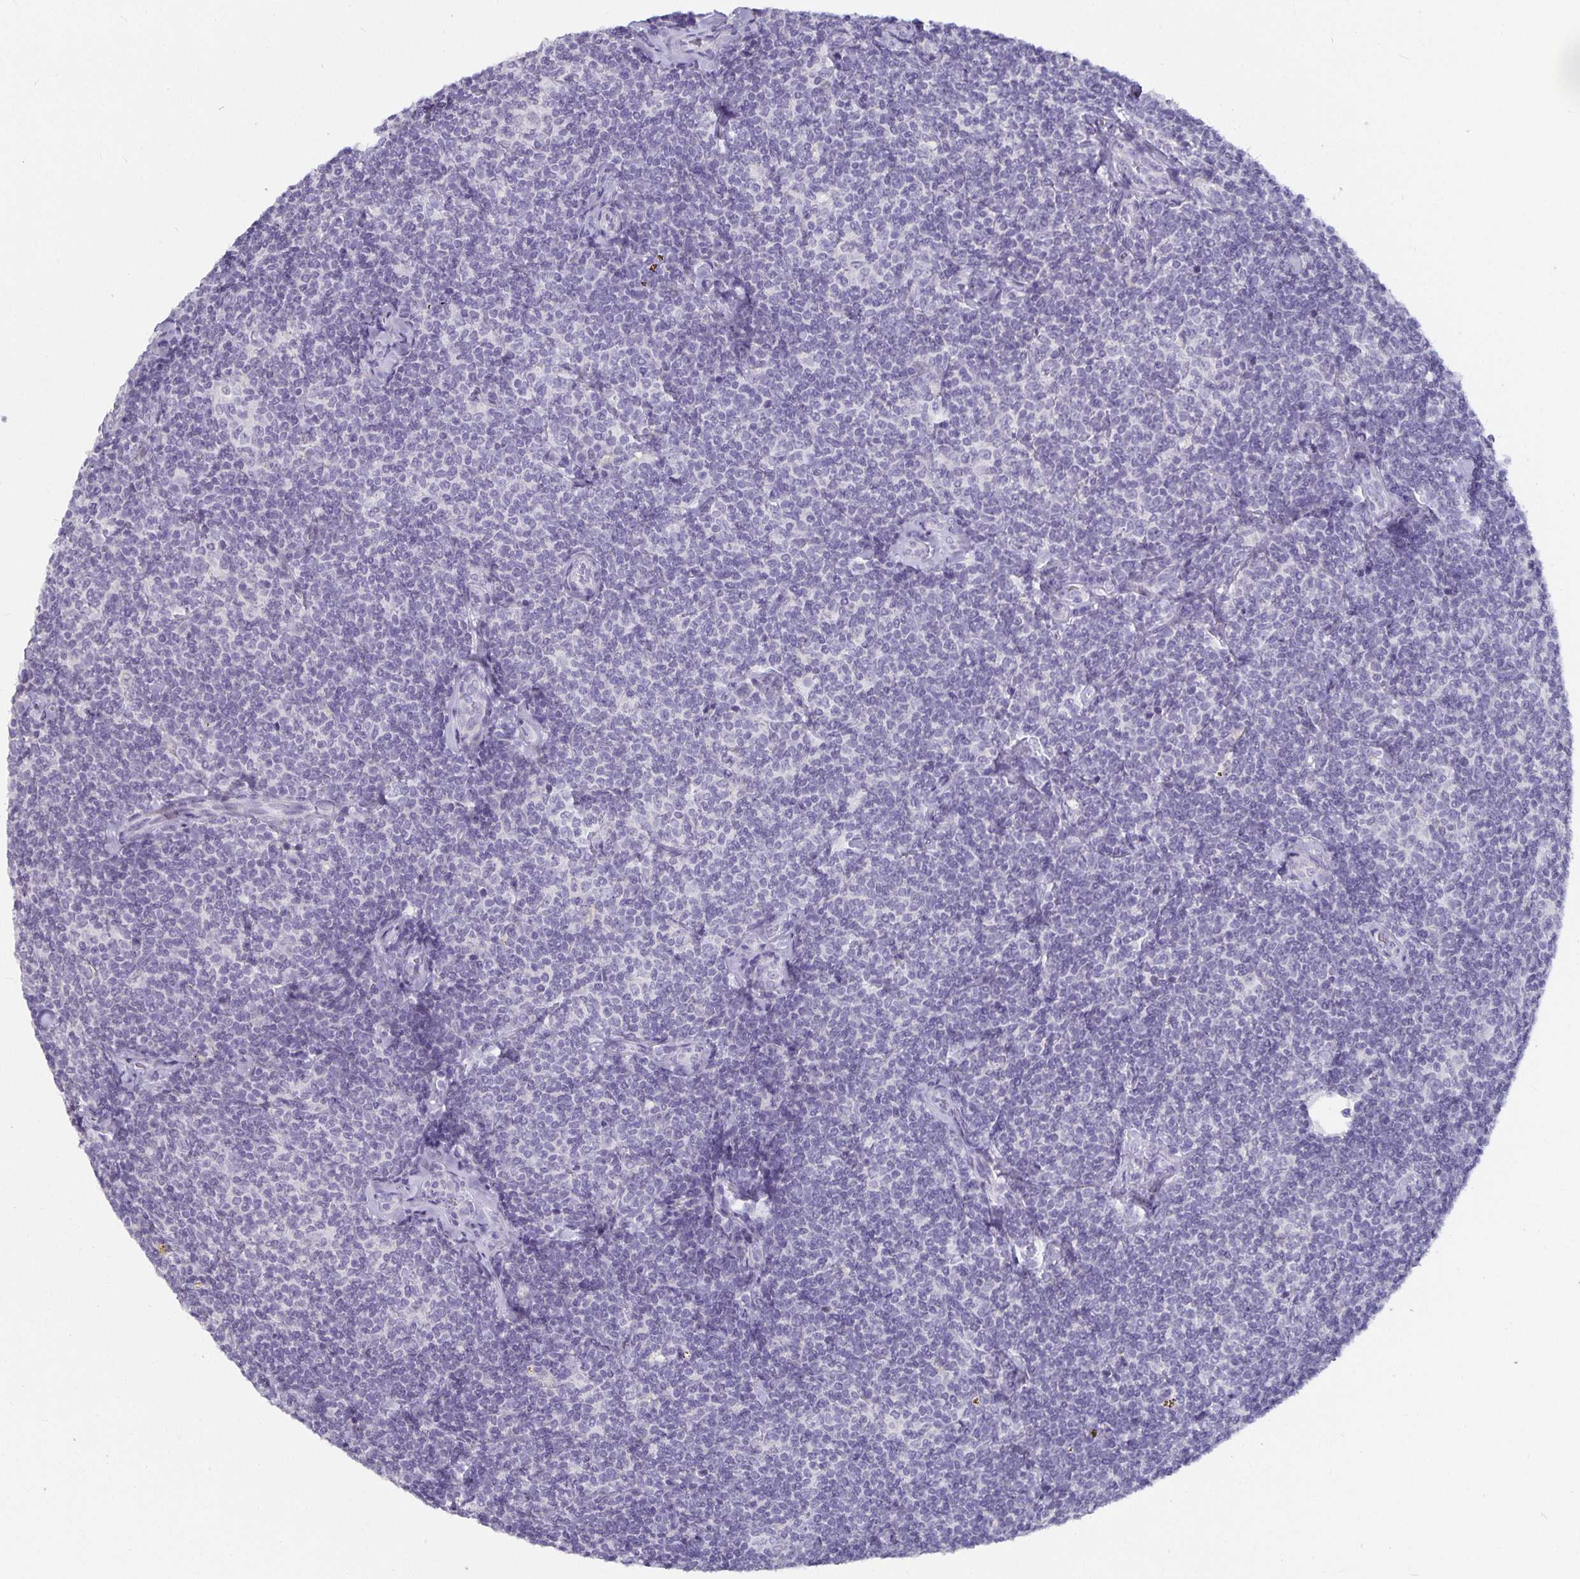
{"staining": {"intensity": "negative", "quantity": "none", "location": "none"}, "tissue": "lymphoma", "cell_type": "Tumor cells", "image_type": "cancer", "snomed": [{"axis": "morphology", "description": "Malignant lymphoma, non-Hodgkin's type, Low grade"}, {"axis": "topography", "description": "Lymph node"}], "caption": "The photomicrograph displays no significant expression in tumor cells of malignant lymphoma, non-Hodgkin's type (low-grade). (Stains: DAB (3,3'-diaminobenzidine) IHC with hematoxylin counter stain, Microscopy: brightfield microscopy at high magnification).", "gene": "CA12", "patient": {"sex": "female", "age": 56}}